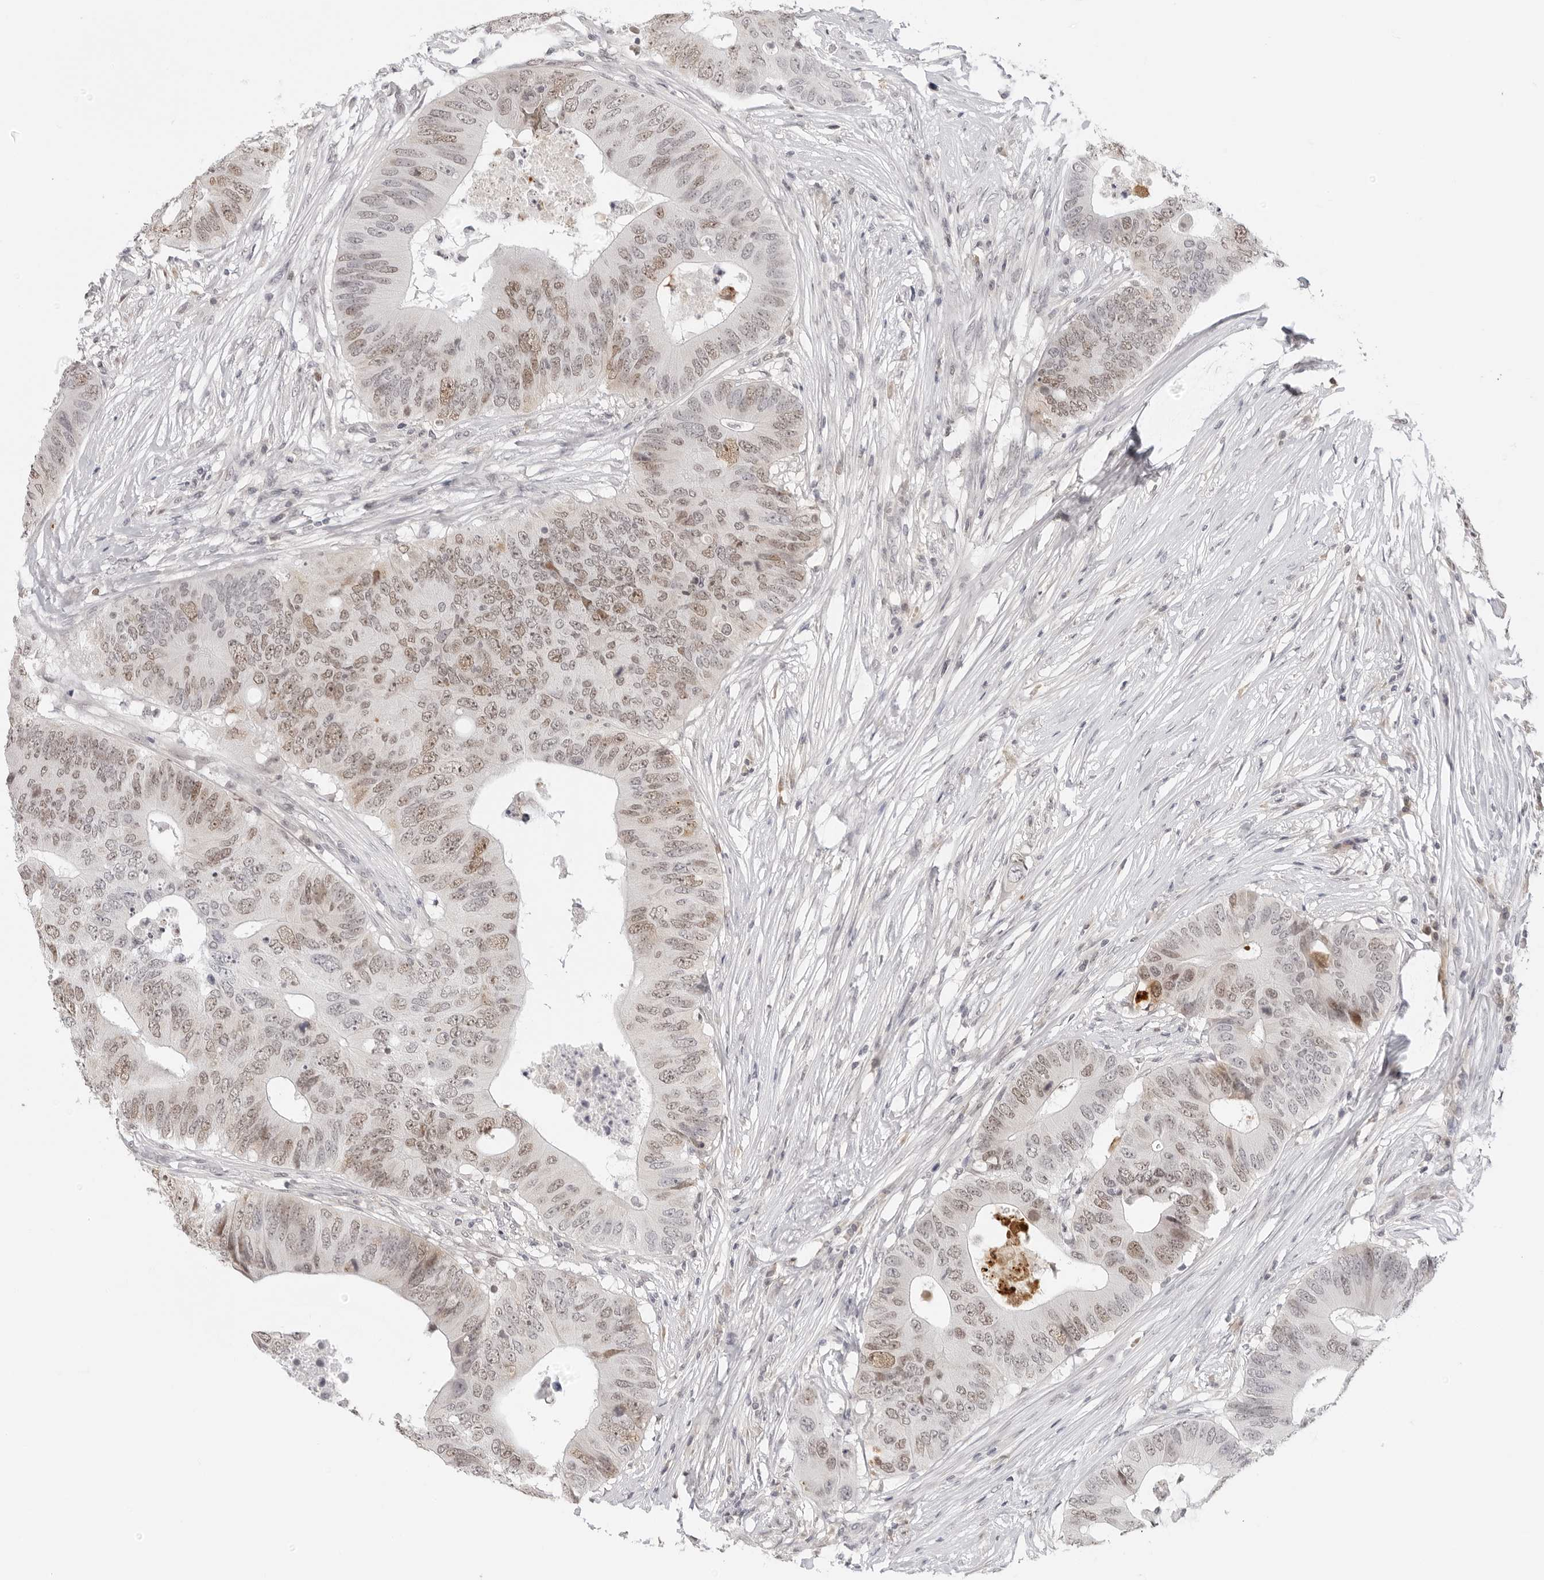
{"staining": {"intensity": "weak", "quantity": ">75%", "location": "nuclear"}, "tissue": "colorectal cancer", "cell_type": "Tumor cells", "image_type": "cancer", "snomed": [{"axis": "morphology", "description": "Adenocarcinoma, NOS"}, {"axis": "topography", "description": "Colon"}], "caption": "Protein staining of adenocarcinoma (colorectal) tissue shows weak nuclear expression in about >75% of tumor cells.", "gene": "MSH6", "patient": {"sex": "male", "age": 71}}